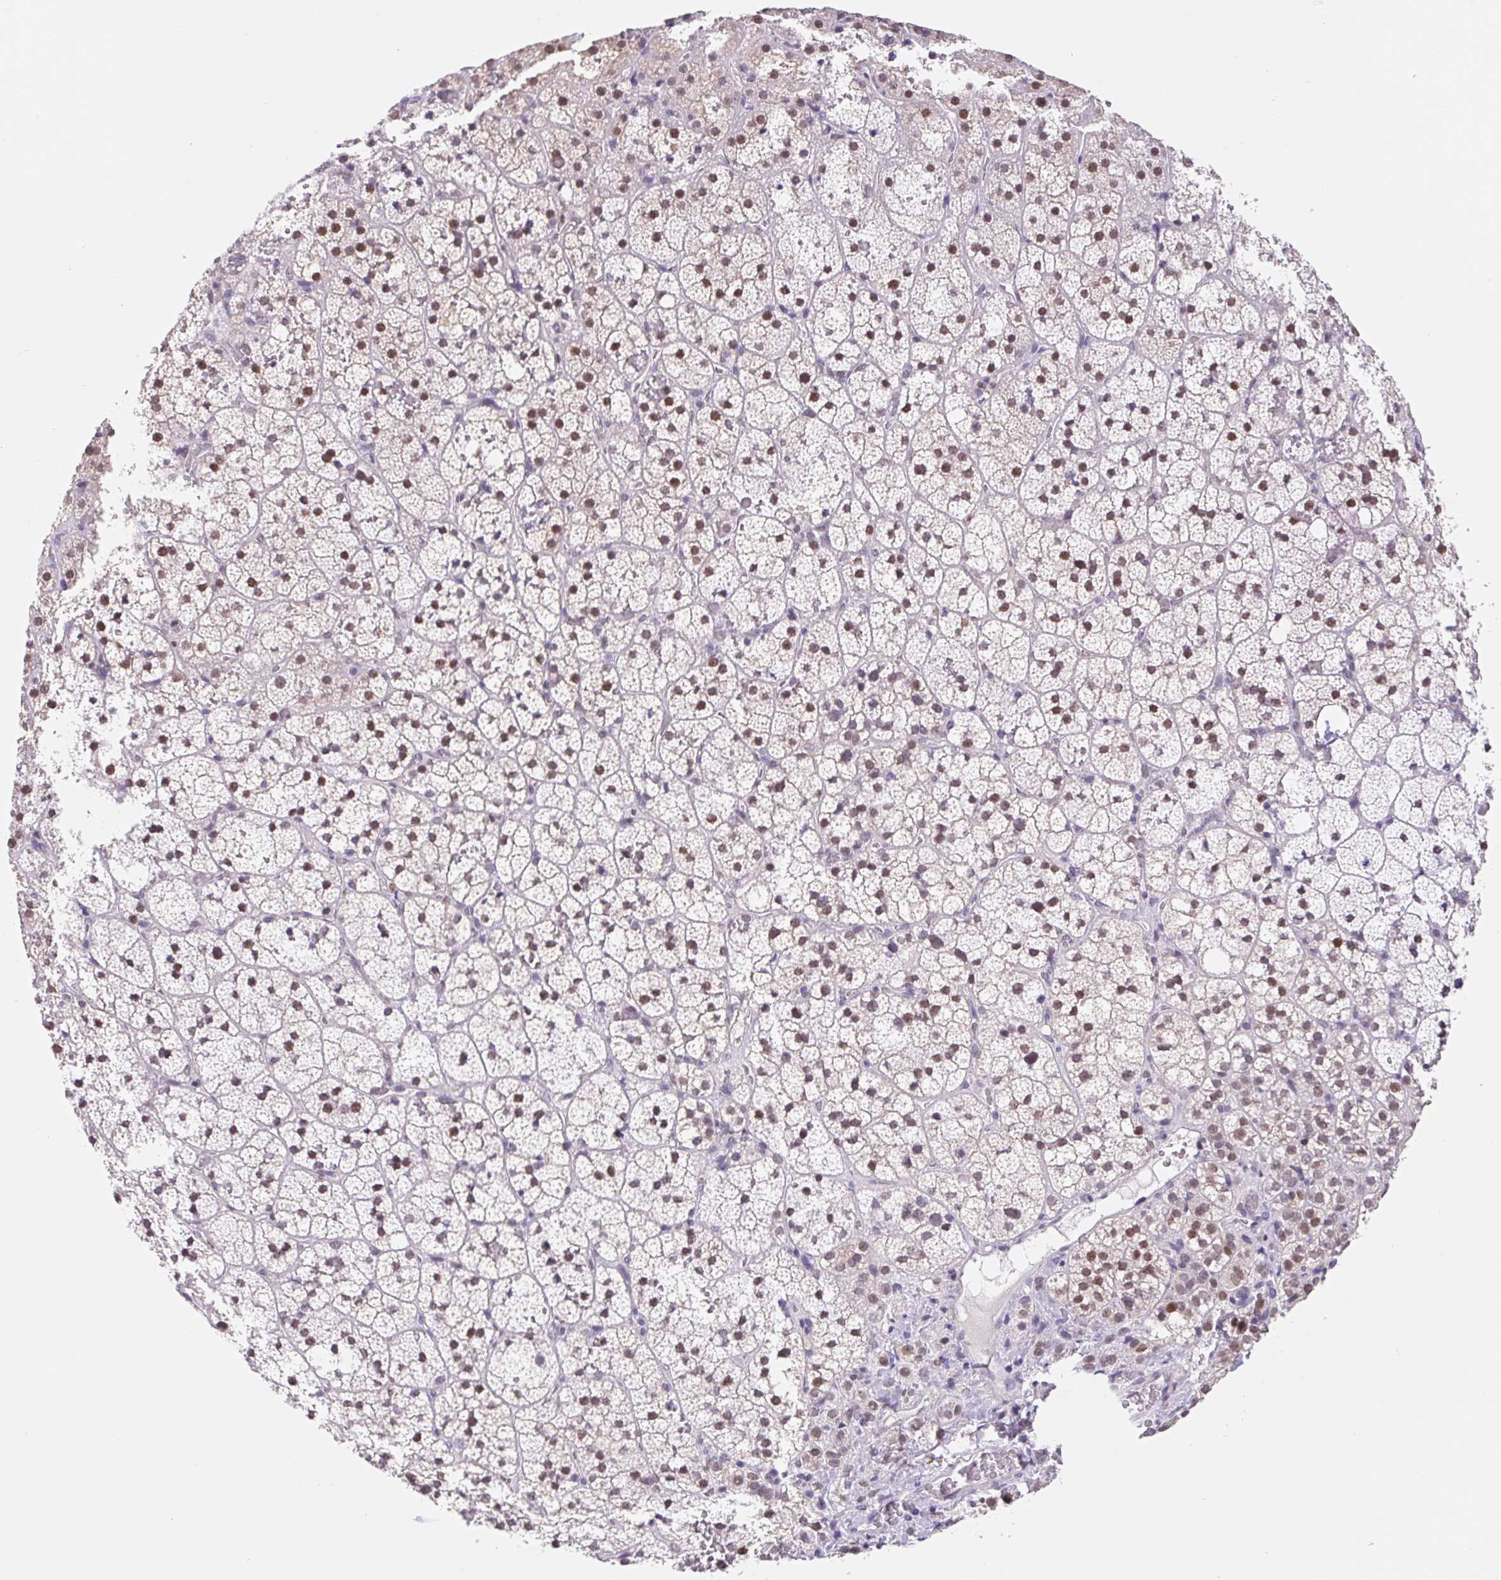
{"staining": {"intensity": "moderate", "quantity": "25%-75%", "location": "nuclear"}, "tissue": "adrenal gland", "cell_type": "Glandular cells", "image_type": "normal", "snomed": [{"axis": "morphology", "description": "Normal tissue, NOS"}, {"axis": "topography", "description": "Adrenal gland"}], "caption": "Immunohistochemistry (DAB) staining of unremarkable adrenal gland displays moderate nuclear protein expression in about 25%-75% of glandular cells. The protein is shown in brown color, while the nuclei are stained blue.", "gene": "L3MBTL4", "patient": {"sex": "male", "age": 53}}